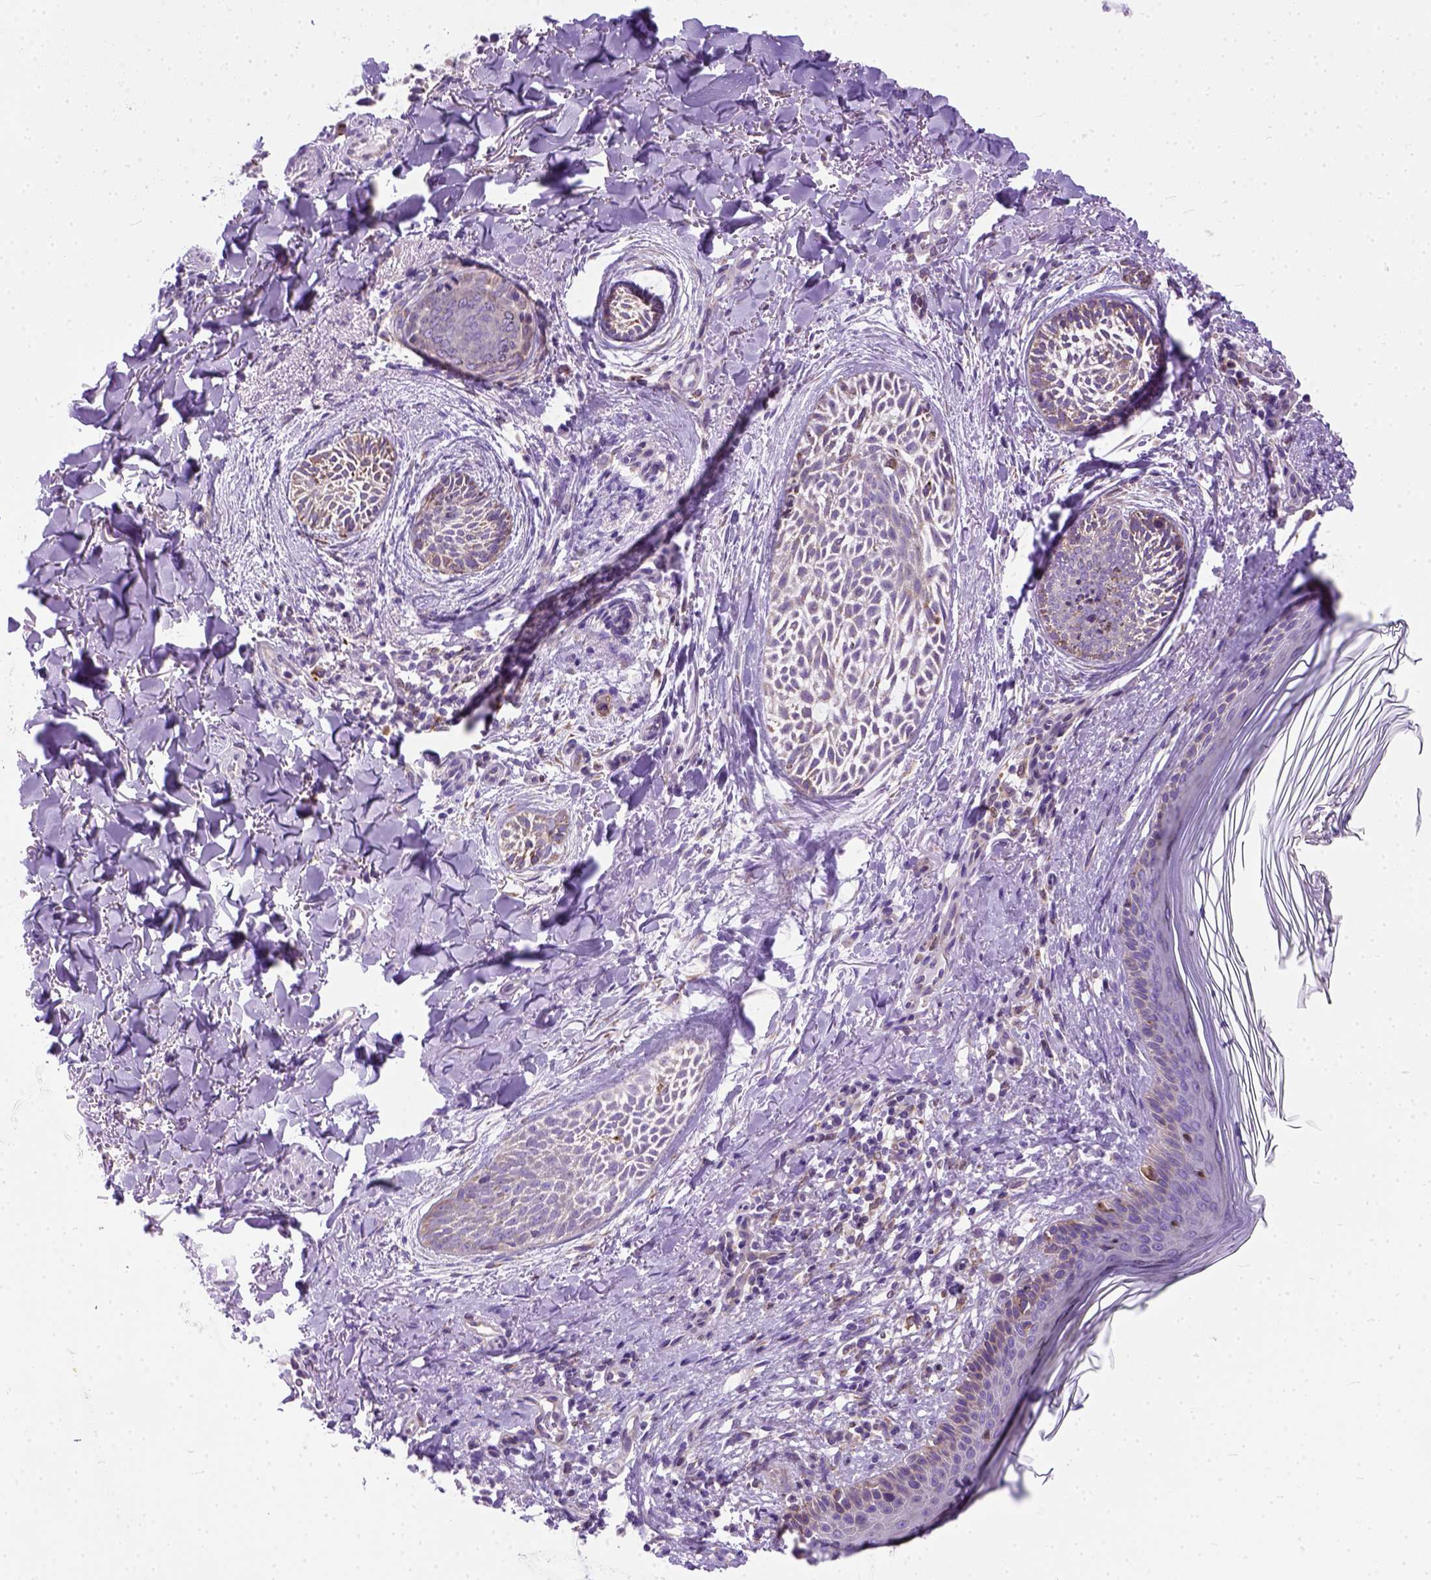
{"staining": {"intensity": "moderate", "quantity": "25%-75%", "location": "cytoplasmic/membranous"}, "tissue": "skin cancer", "cell_type": "Tumor cells", "image_type": "cancer", "snomed": [{"axis": "morphology", "description": "Basal cell carcinoma"}, {"axis": "topography", "description": "Skin"}], "caption": "Tumor cells reveal moderate cytoplasmic/membranous staining in approximately 25%-75% of cells in skin basal cell carcinoma.", "gene": "PLK4", "patient": {"sex": "female", "age": 68}}